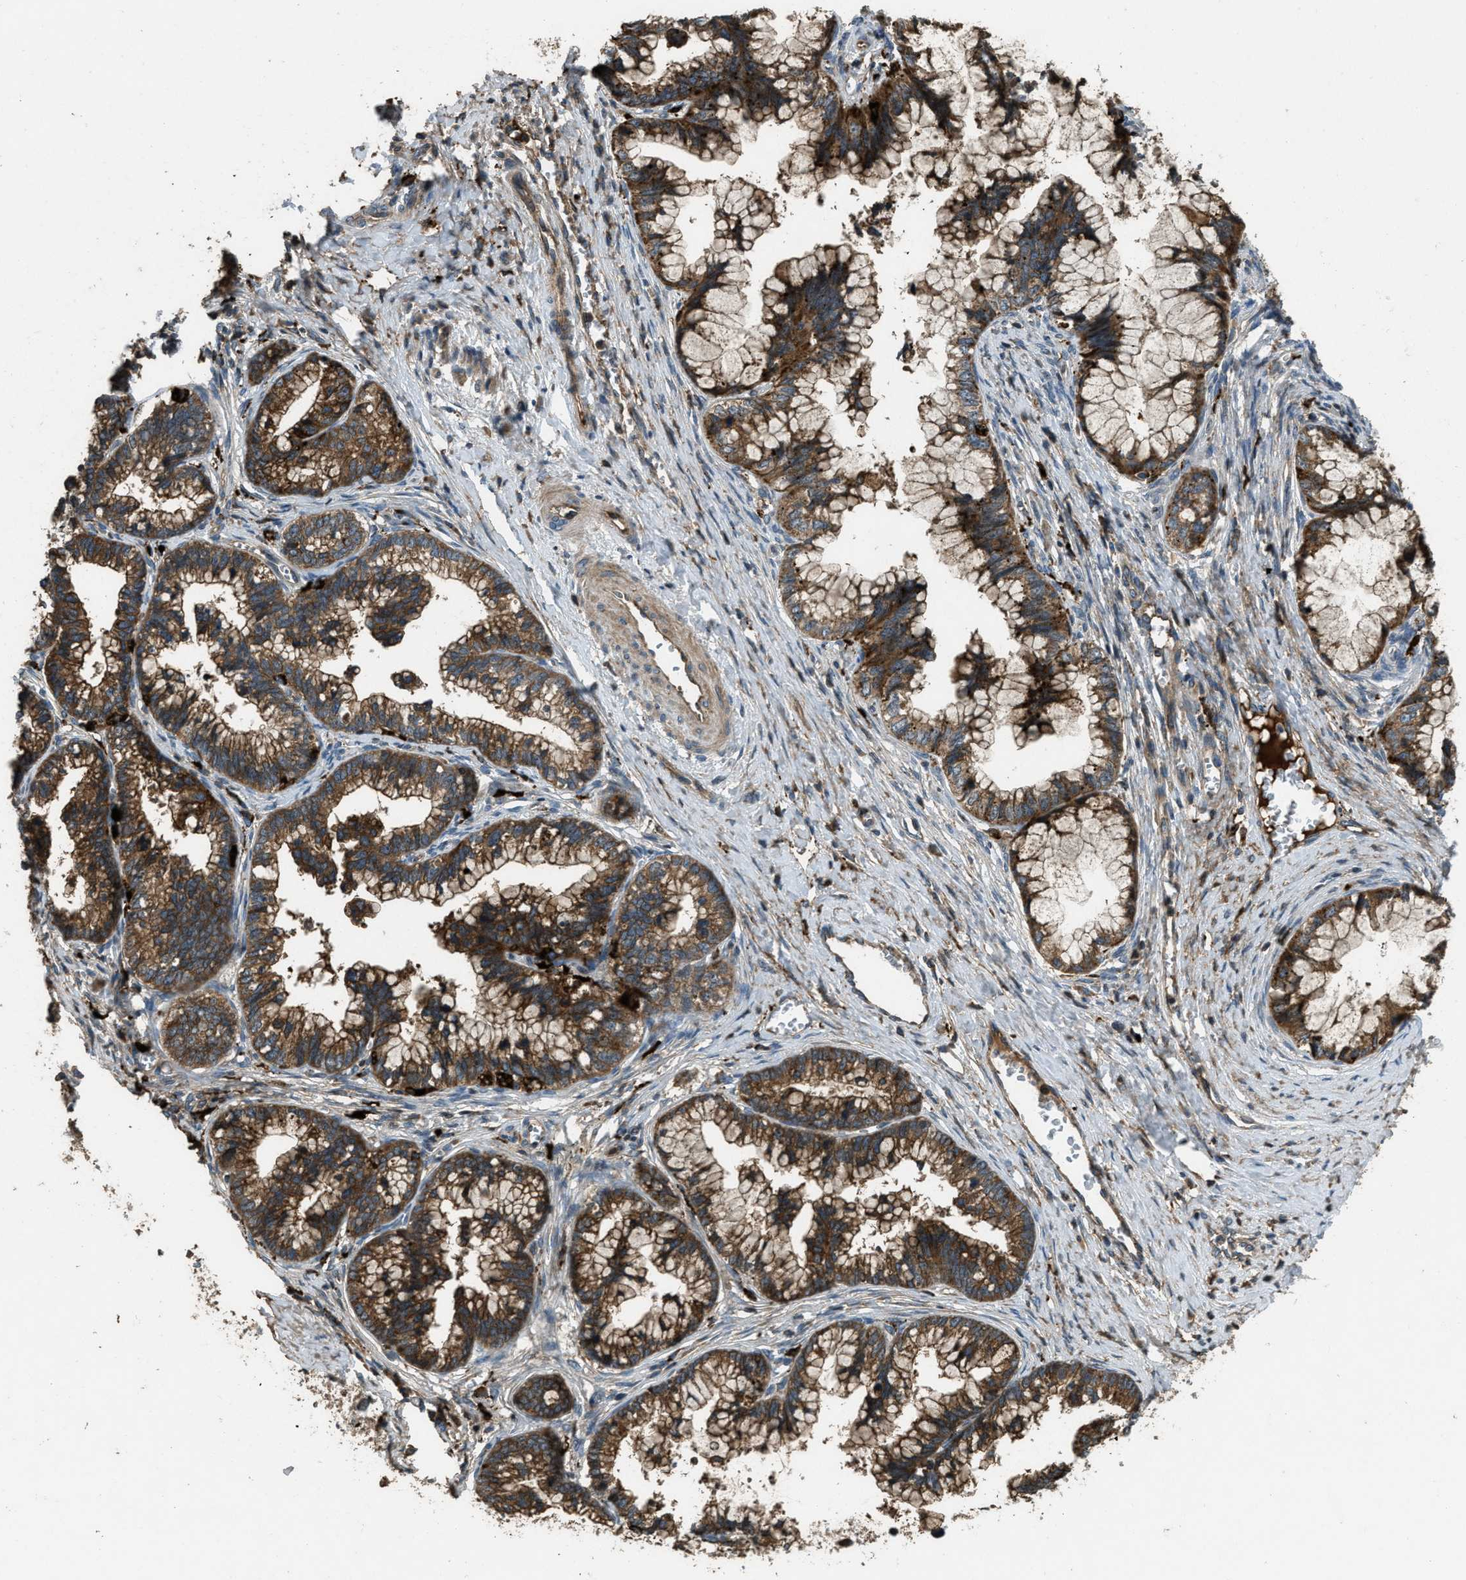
{"staining": {"intensity": "moderate", "quantity": ">75%", "location": "cytoplasmic/membranous"}, "tissue": "cervical cancer", "cell_type": "Tumor cells", "image_type": "cancer", "snomed": [{"axis": "morphology", "description": "Adenocarcinoma, NOS"}, {"axis": "topography", "description": "Cervix"}], "caption": "IHC micrograph of human cervical adenocarcinoma stained for a protein (brown), which shows medium levels of moderate cytoplasmic/membranous staining in about >75% of tumor cells.", "gene": "GGH", "patient": {"sex": "female", "age": 44}}